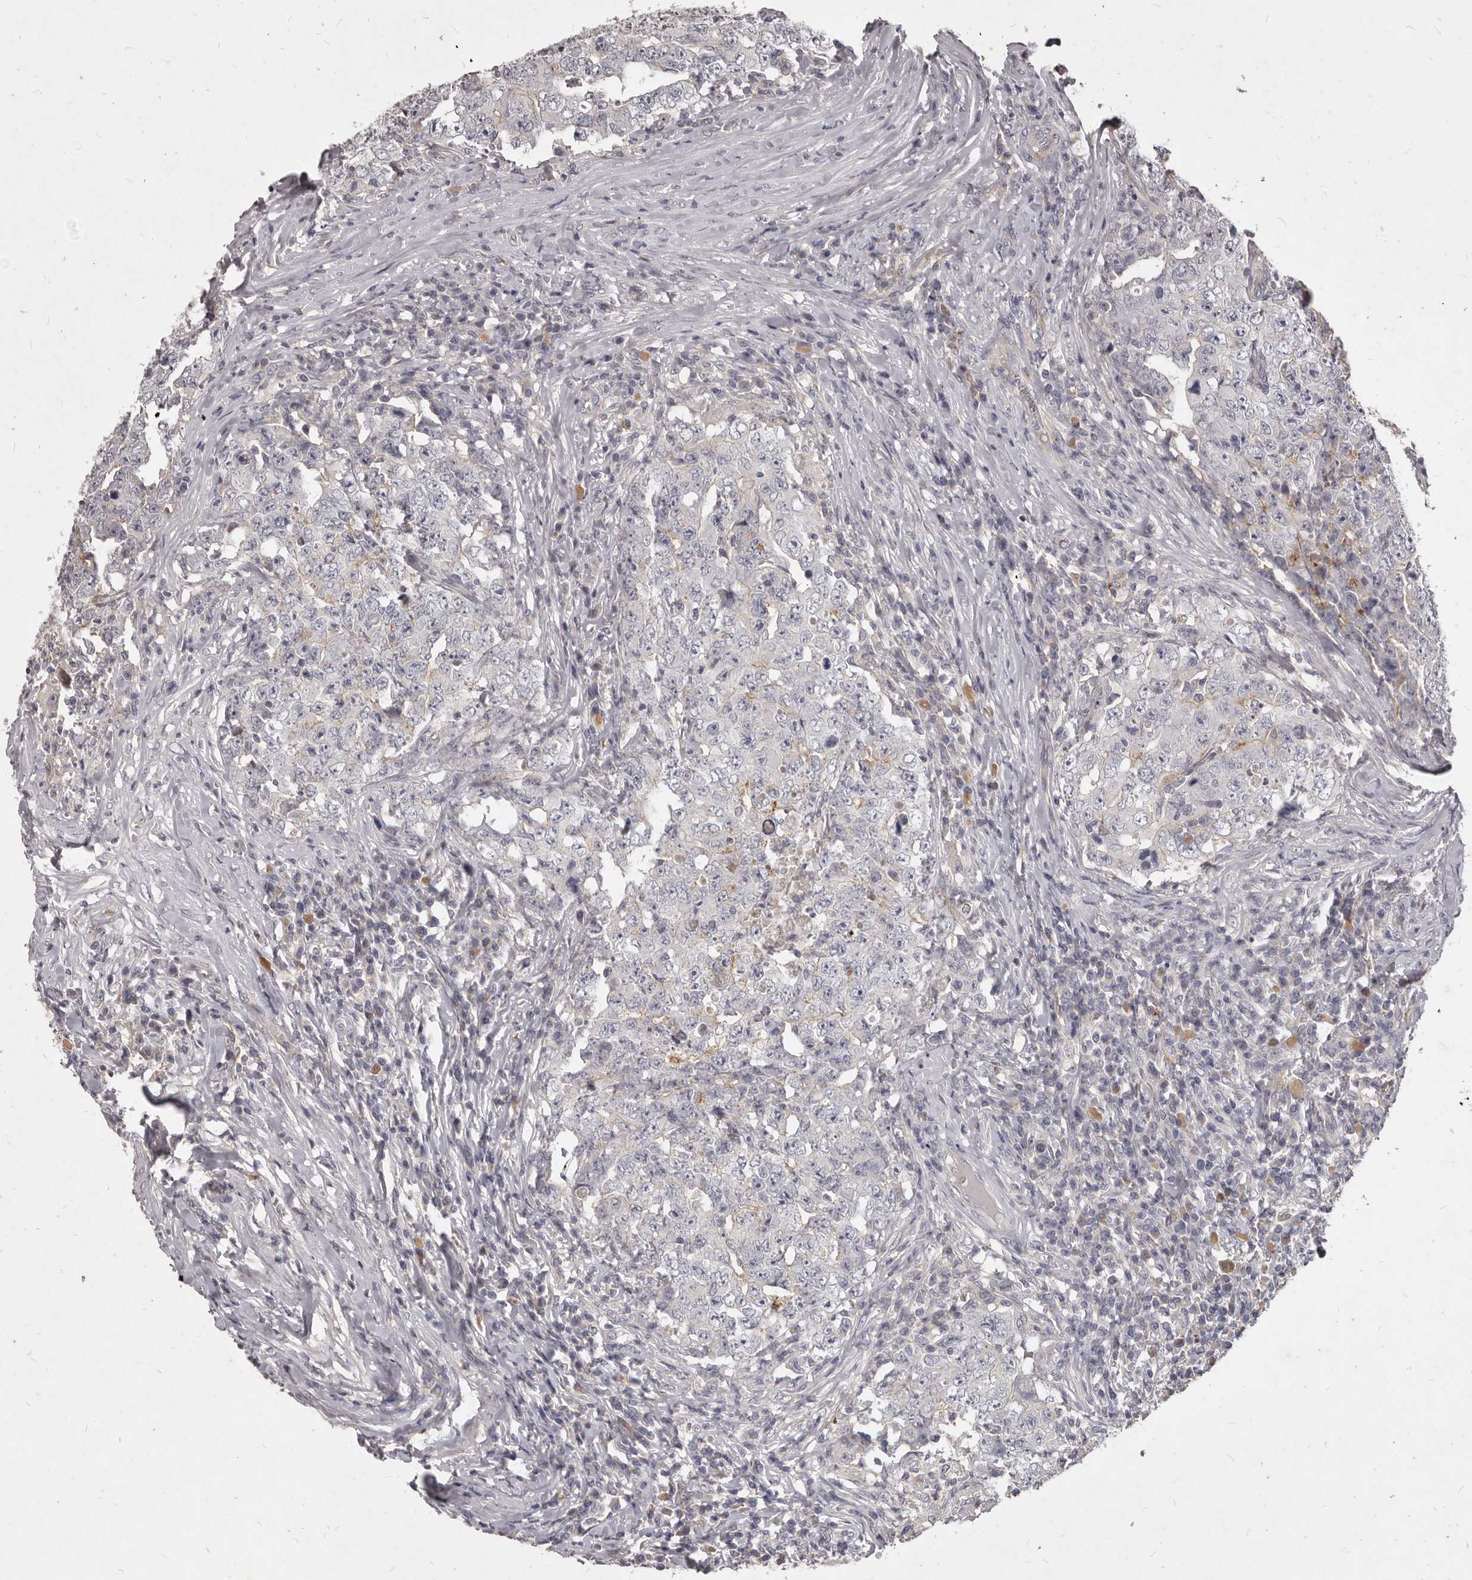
{"staining": {"intensity": "negative", "quantity": "none", "location": "none"}, "tissue": "testis cancer", "cell_type": "Tumor cells", "image_type": "cancer", "snomed": [{"axis": "morphology", "description": "Carcinoma, Embryonal, NOS"}, {"axis": "topography", "description": "Testis"}], "caption": "Tumor cells are negative for brown protein staining in embryonal carcinoma (testis). The staining was performed using DAB (3,3'-diaminobenzidine) to visualize the protein expression in brown, while the nuclei were stained in blue with hematoxylin (Magnification: 20x).", "gene": "GPRC5C", "patient": {"sex": "male", "age": 26}}